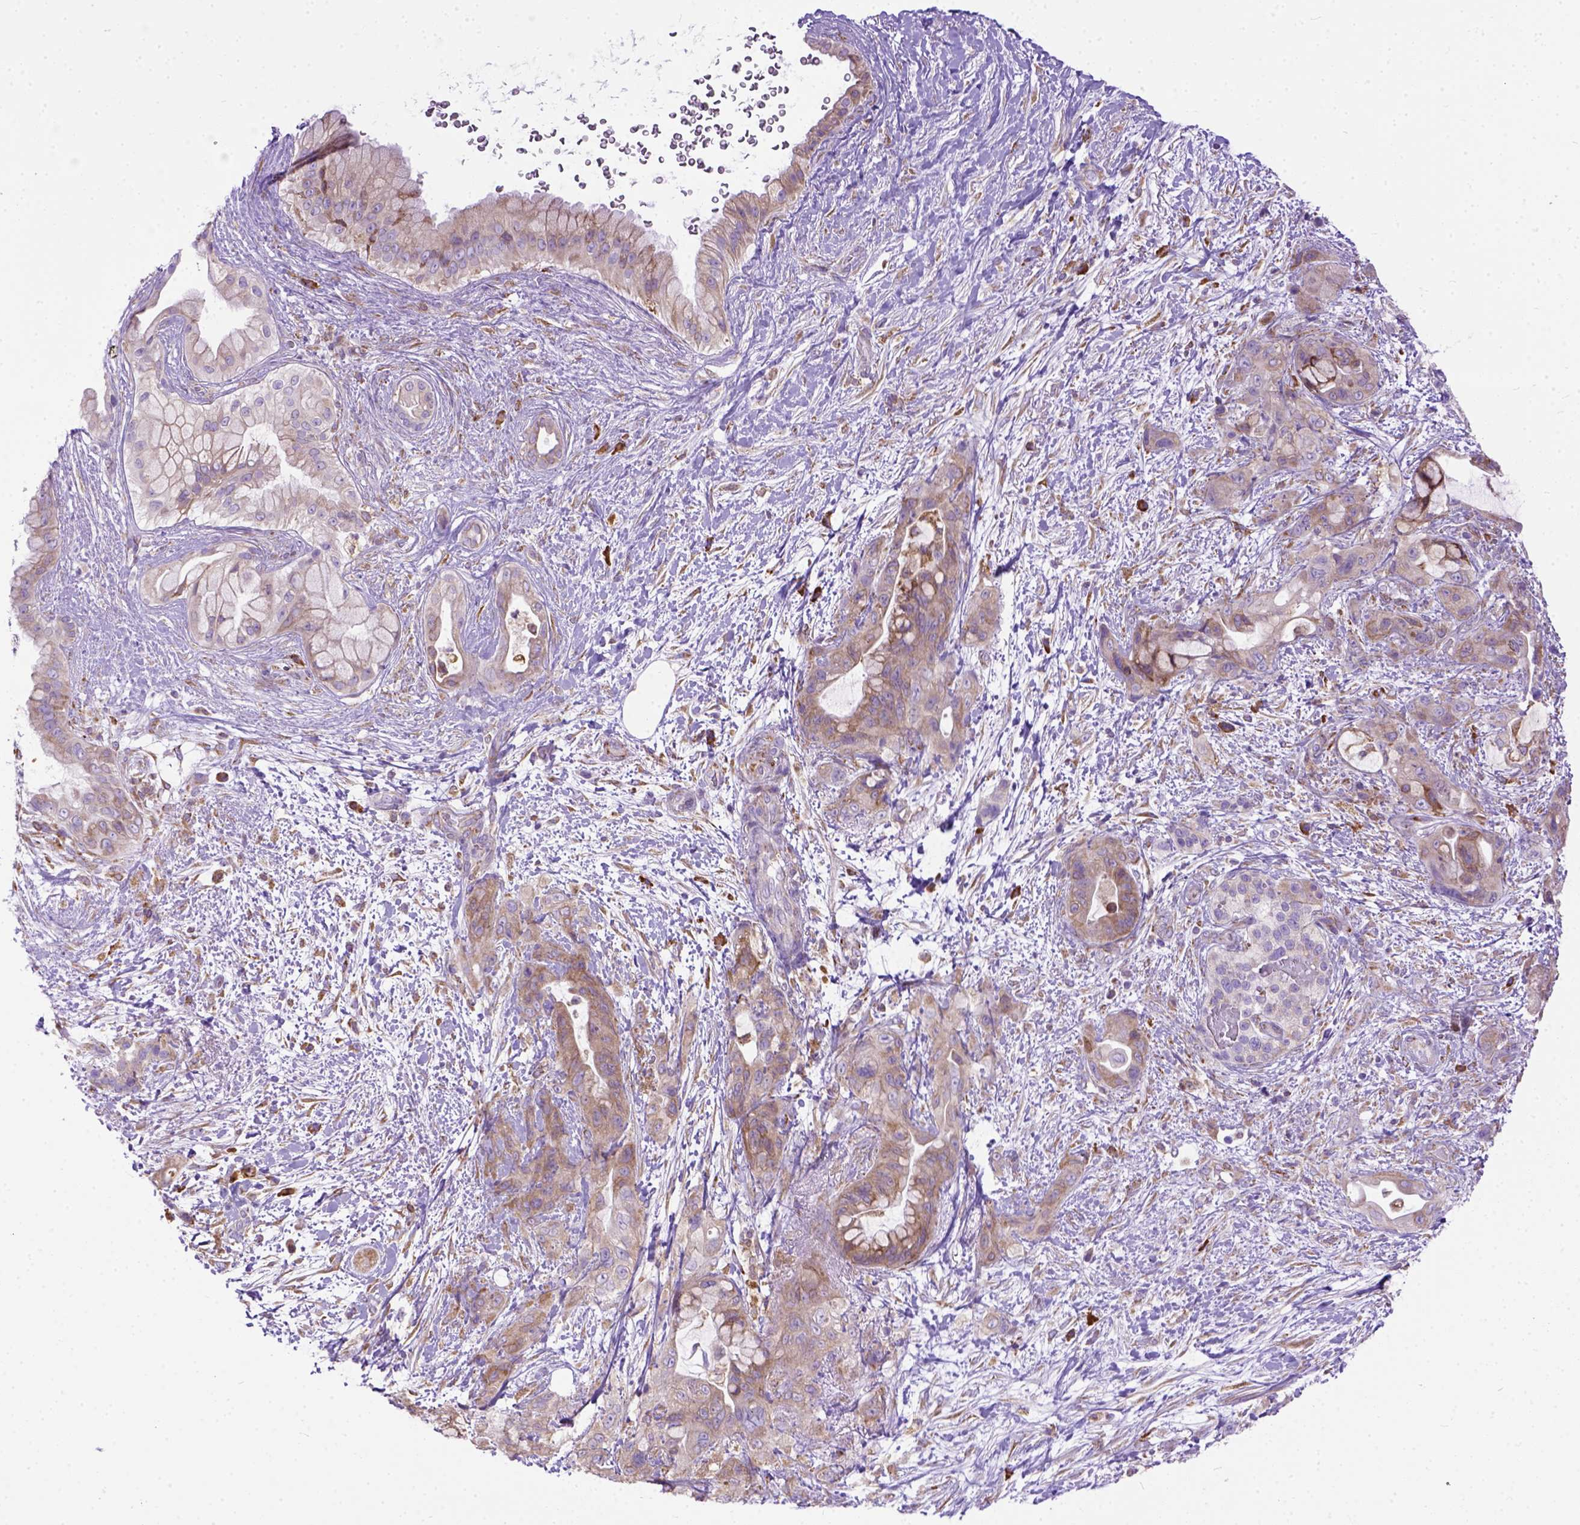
{"staining": {"intensity": "moderate", "quantity": ">75%", "location": "cytoplasmic/membranous"}, "tissue": "pancreatic cancer", "cell_type": "Tumor cells", "image_type": "cancer", "snomed": [{"axis": "morphology", "description": "Adenocarcinoma, NOS"}, {"axis": "topography", "description": "Pancreas"}], "caption": "DAB immunohistochemical staining of adenocarcinoma (pancreatic) shows moderate cytoplasmic/membranous protein positivity in approximately >75% of tumor cells. The staining was performed using DAB to visualize the protein expression in brown, while the nuclei were stained in blue with hematoxylin (Magnification: 20x).", "gene": "PLK4", "patient": {"sex": "male", "age": 71}}